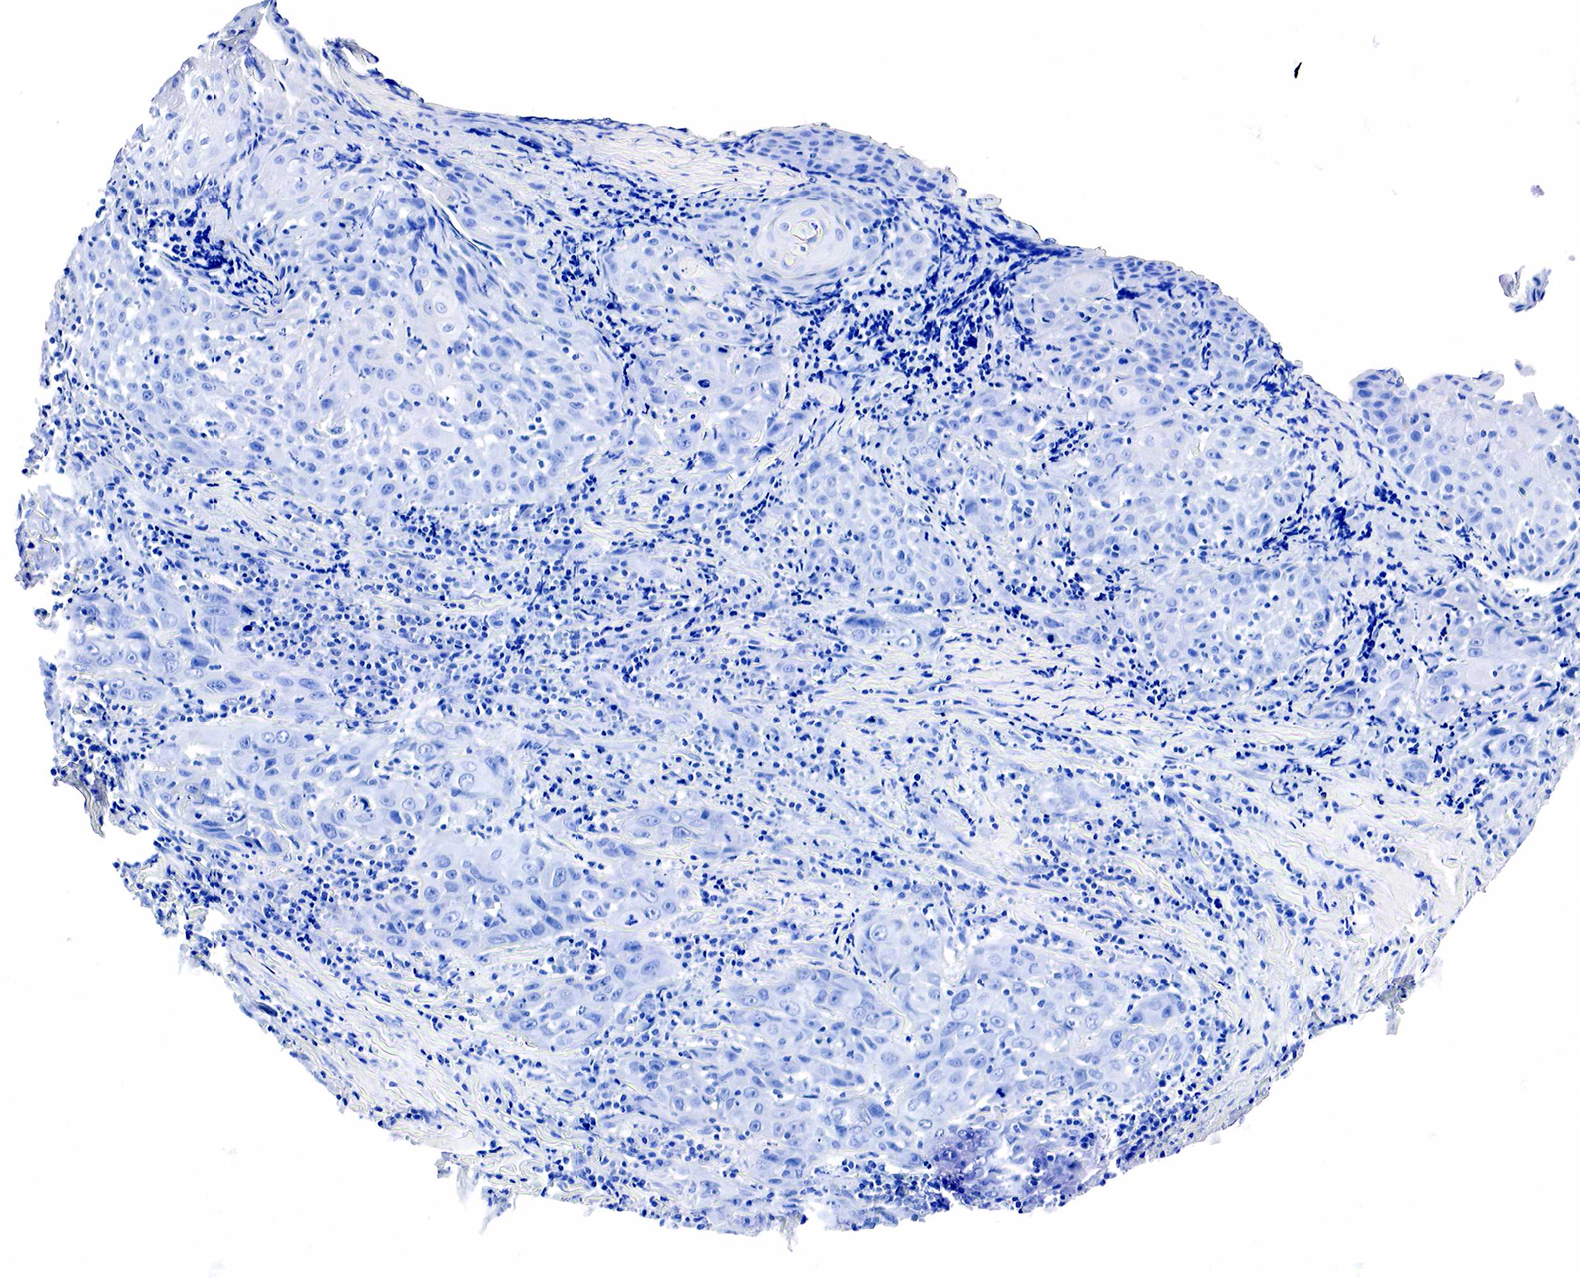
{"staining": {"intensity": "negative", "quantity": "none", "location": "none"}, "tissue": "head and neck cancer", "cell_type": "Tumor cells", "image_type": "cancer", "snomed": [{"axis": "morphology", "description": "Squamous cell carcinoma, NOS"}, {"axis": "topography", "description": "Oral tissue"}, {"axis": "topography", "description": "Head-Neck"}], "caption": "Protein analysis of head and neck cancer (squamous cell carcinoma) displays no significant positivity in tumor cells.", "gene": "ACP3", "patient": {"sex": "female", "age": 82}}